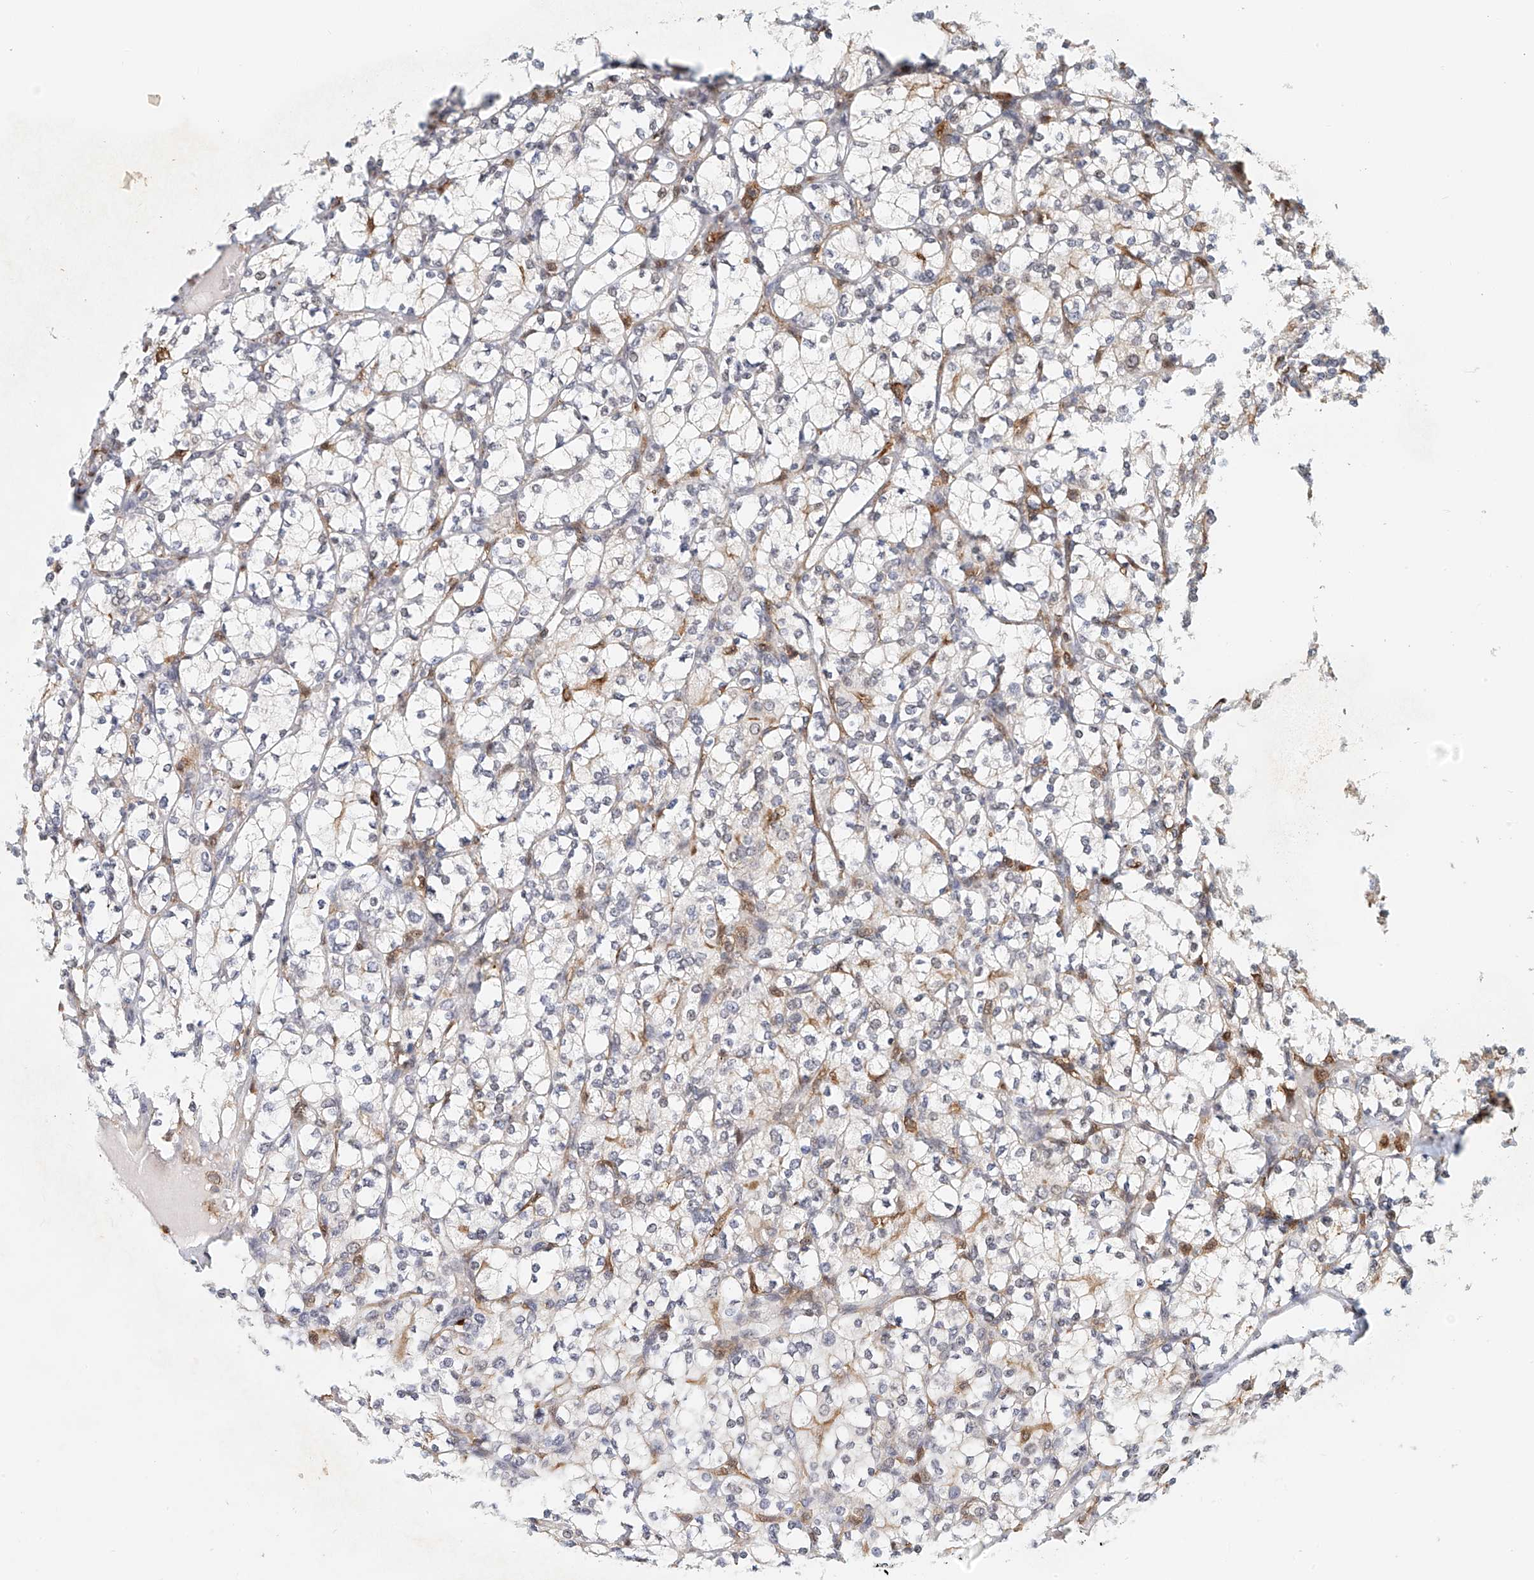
{"staining": {"intensity": "negative", "quantity": "none", "location": "none"}, "tissue": "renal cancer", "cell_type": "Tumor cells", "image_type": "cancer", "snomed": [{"axis": "morphology", "description": "Adenocarcinoma, NOS"}, {"axis": "topography", "description": "Kidney"}], "caption": "The image demonstrates no staining of tumor cells in adenocarcinoma (renal). Nuclei are stained in blue.", "gene": "MICAL1", "patient": {"sex": "male", "age": 77}}